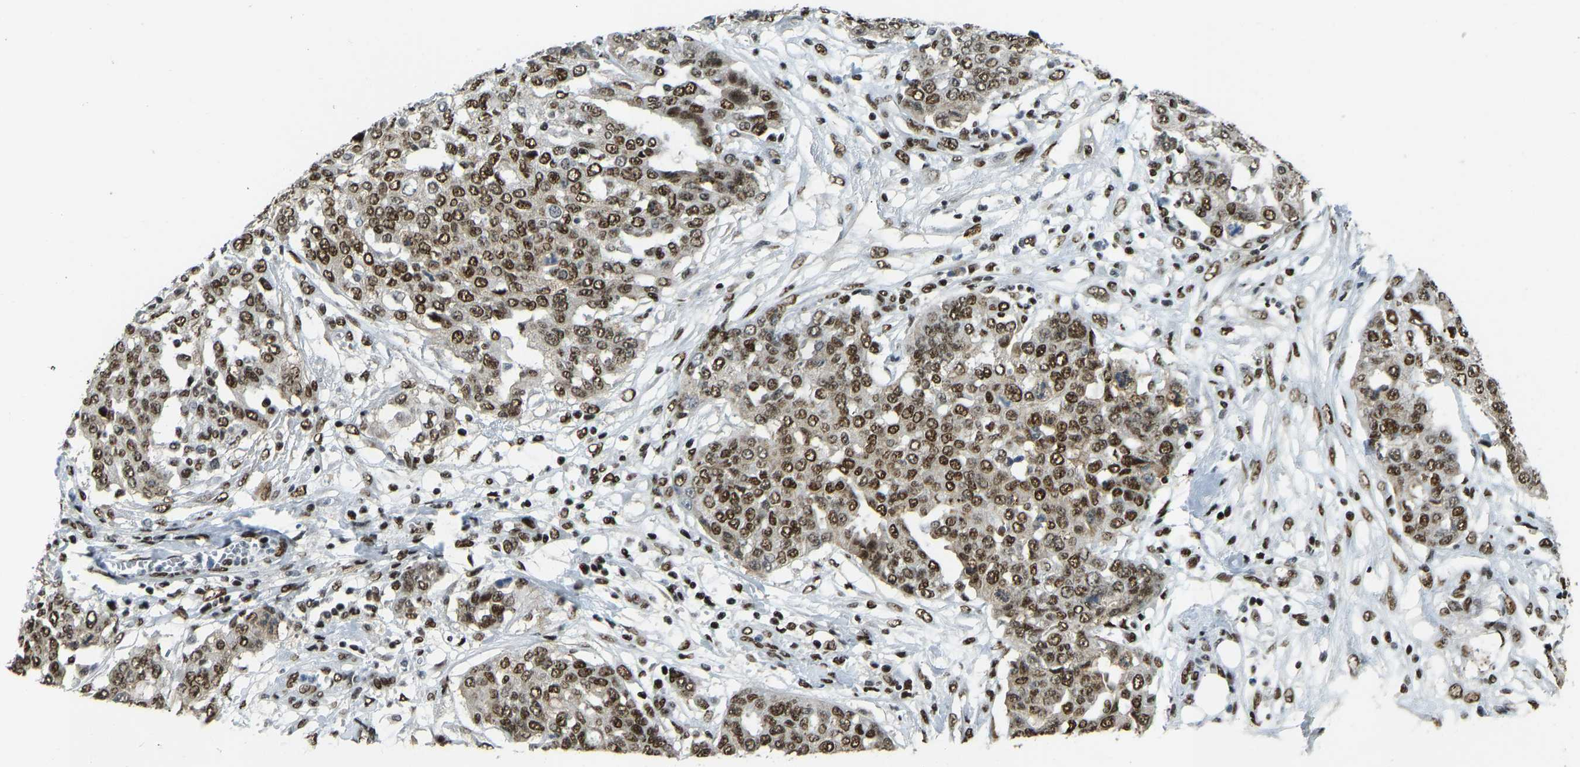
{"staining": {"intensity": "strong", "quantity": ">75%", "location": "nuclear"}, "tissue": "ovarian cancer", "cell_type": "Tumor cells", "image_type": "cancer", "snomed": [{"axis": "morphology", "description": "Cystadenocarcinoma, serous, NOS"}, {"axis": "topography", "description": "Soft tissue"}, {"axis": "topography", "description": "Ovary"}], "caption": "Strong nuclear expression is identified in approximately >75% of tumor cells in serous cystadenocarcinoma (ovarian). Using DAB (3,3'-diaminobenzidine) (brown) and hematoxylin (blue) stains, captured at high magnification using brightfield microscopy.", "gene": "FOXK1", "patient": {"sex": "female", "age": 57}}